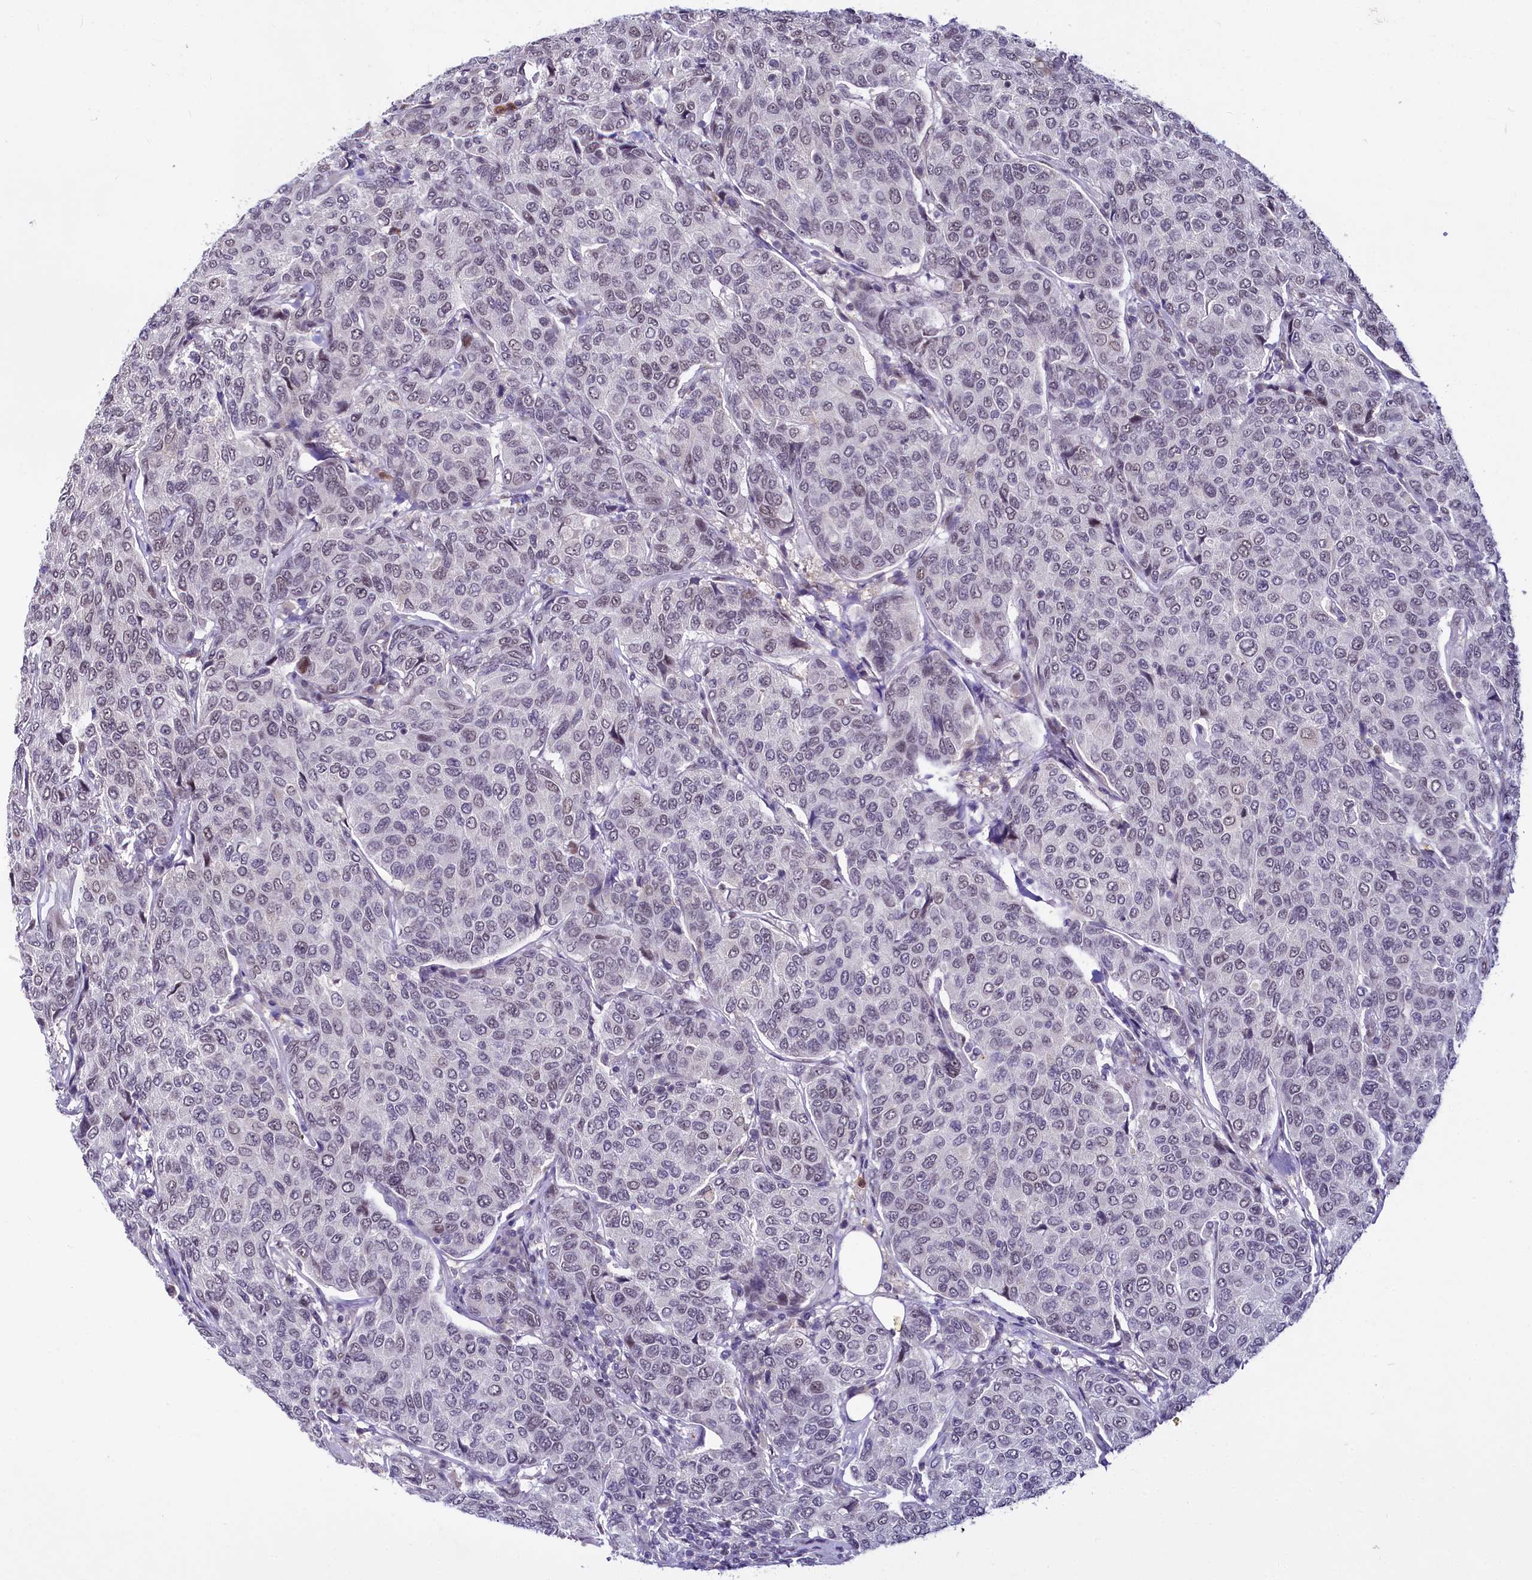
{"staining": {"intensity": "negative", "quantity": "none", "location": "none"}, "tissue": "breast cancer", "cell_type": "Tumor cells", "image_type": "cancer", "snomed": [{"axis": "morphology", "description": "Duct carcinoma"}, {"axis": "topography", "description": "Breast"}], "caption": "IHC micrograph of human breast invasive ductal carcinoma stained for a protein (brown), which demonstrates no staining in tumor cells. (Brightfield microscopy of DAB immunohistochemistry (IHC) at high magnification).", "gene": "SCAF11", "patient": {"sex": "female", "age": 55}}